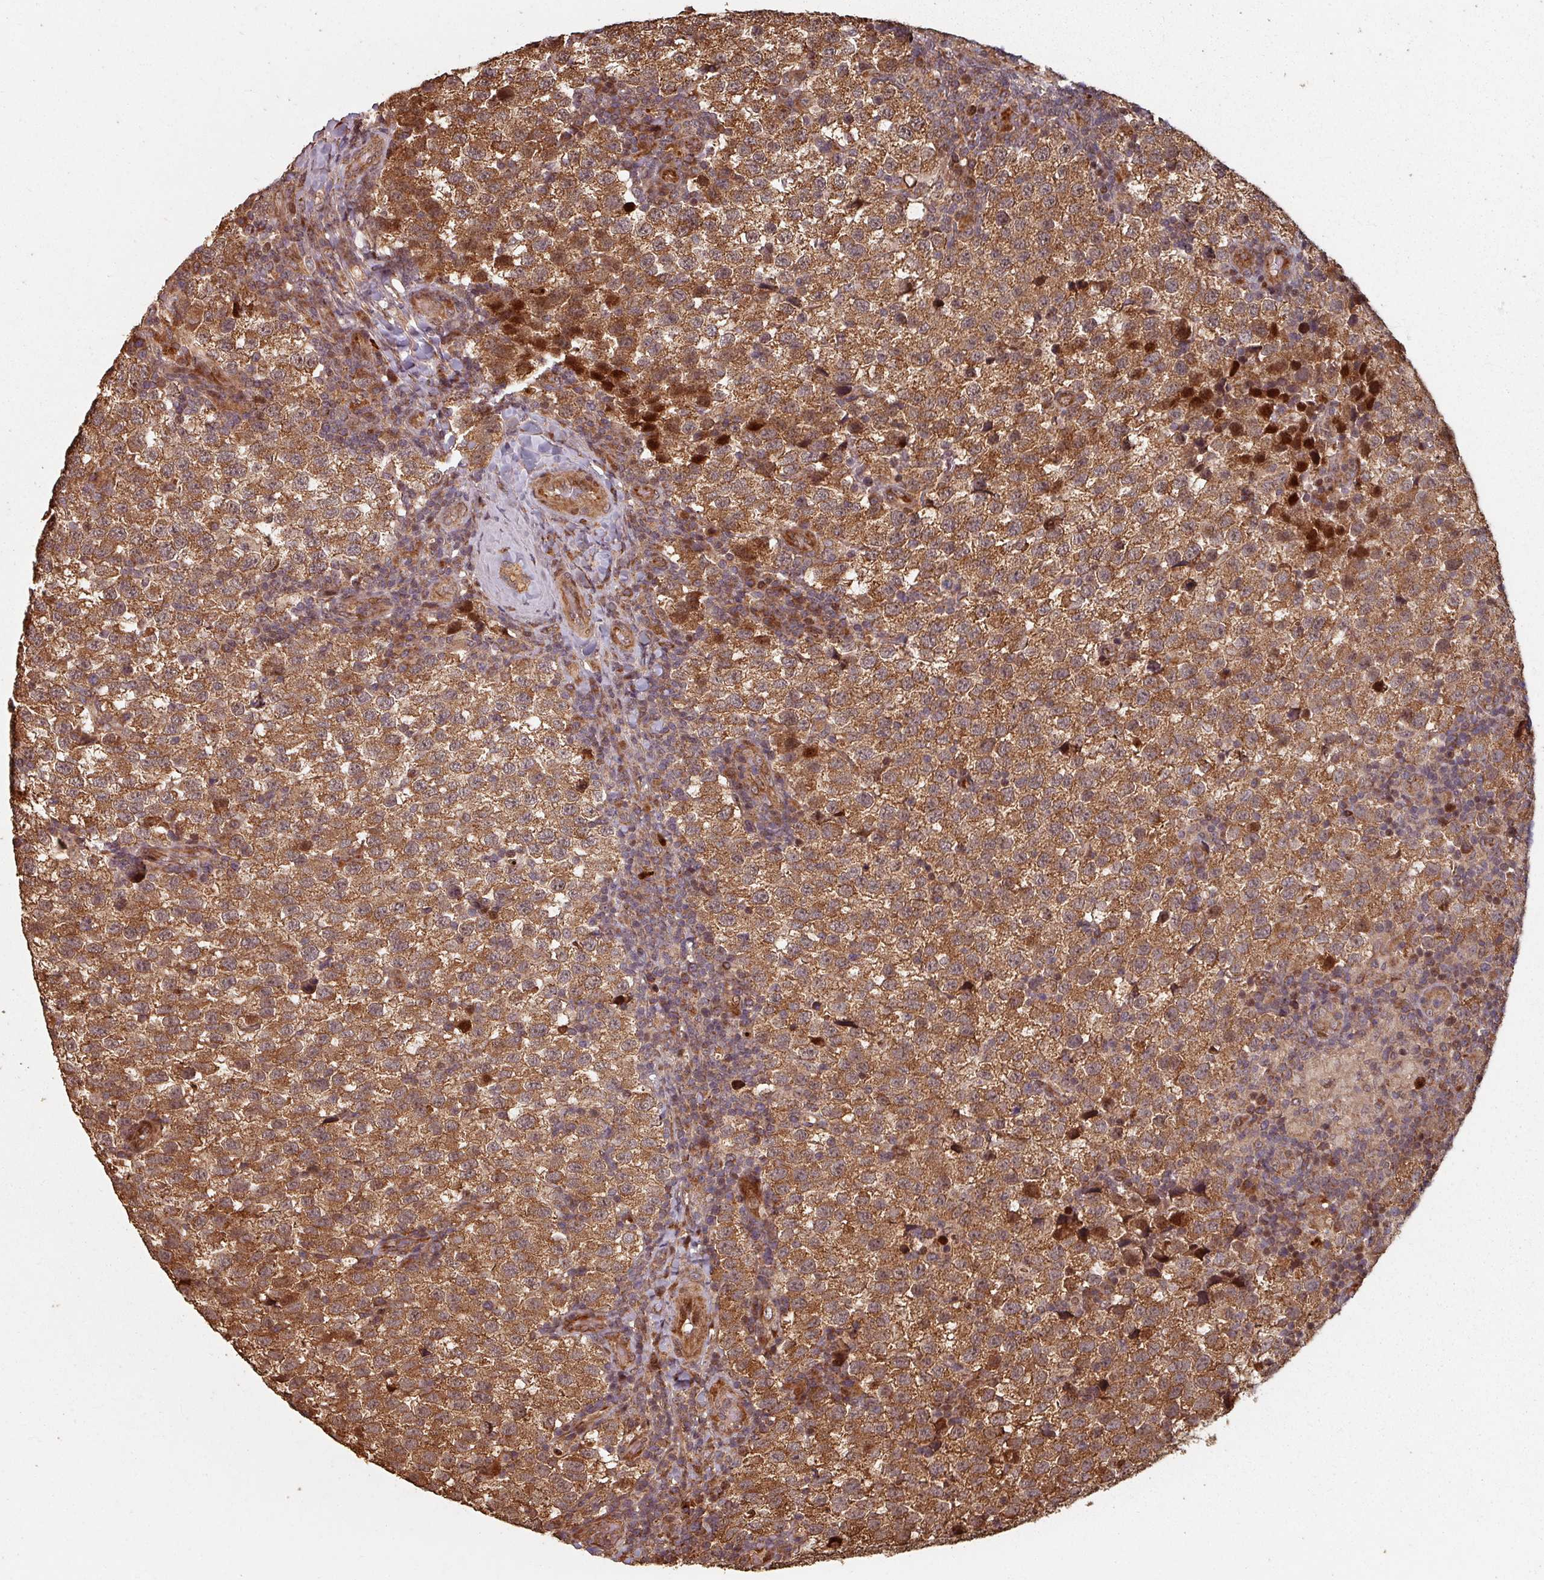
{"staining": {"intensity": "strong", "quantity": ">75%", "location": "cytoplasmic/membranous"}, "tissue": "testis cancer", "cell_type": "Tumor cells", "image_type": "cancer", "snomed": [{"axis": "morphology", "description": "Seminoma, NOS"}, {"axis": "topography", "description": "Testis"}], "caption": "An immunohistochemistry (IHC) histopathology image of tumor tissue is shown. Protein staining in brown highlights strong cytoplasmic/membranous positivity in testis cancer (seminoma) within tumor cells.", "gene": "EID1", "patient": {"sex": "male", "age": 34}}